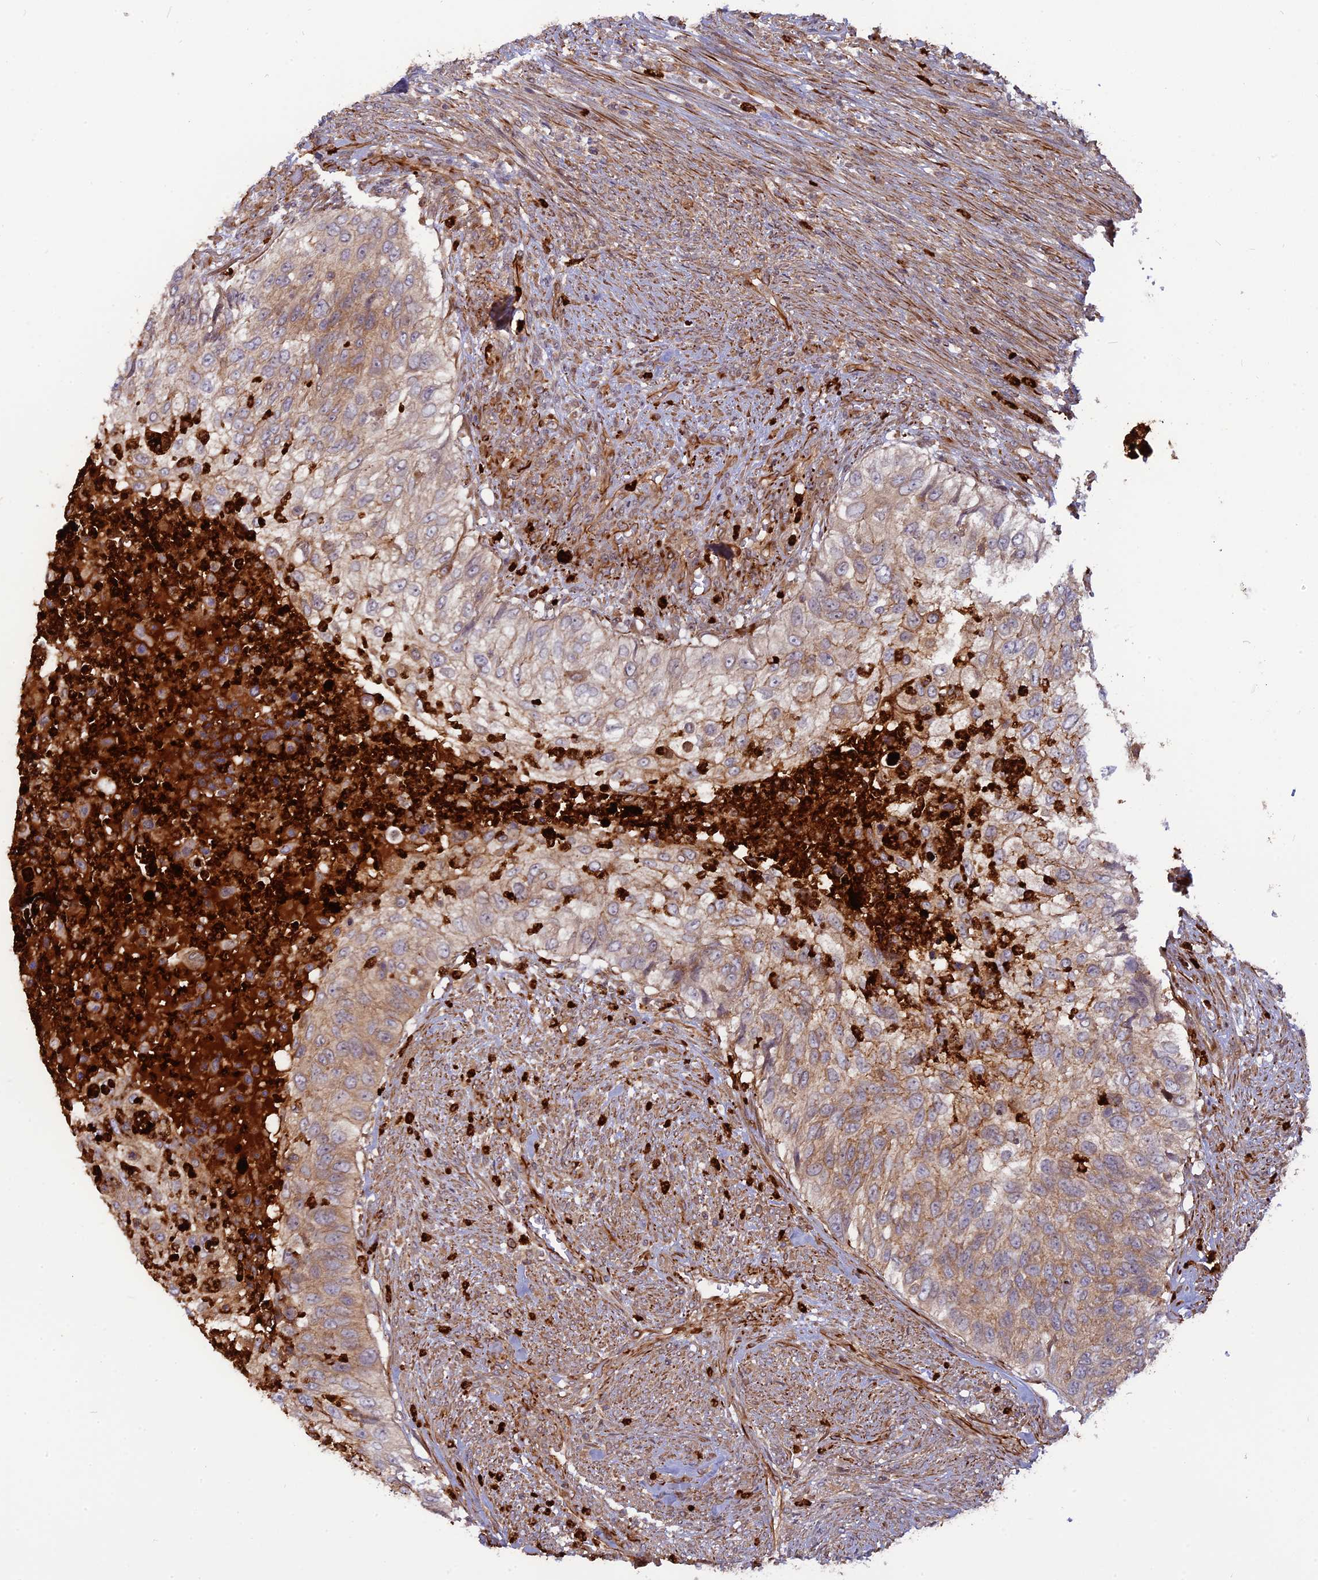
{"staining": {"intensity": "weak", "quantity": ">75%", "location": "cytoplasmic/membranous"}, "tissue": "urothelial cancer", "cell_type": "Tumor cells", "image_type": "cancer", "snomed": [{"axis": "morphology", "description": "Urothelial carcinoma, High grade"}, {"axis": "topography", "description": "Urinary bladder"}], "caption": "Human urothelial cancer stained with a brown dye shows weak cytoplasmic/membranous positive expression in about >75% of tumor cells.", "gene": "PHLDB3", "patient": {"sex": "female", "age": 60}}